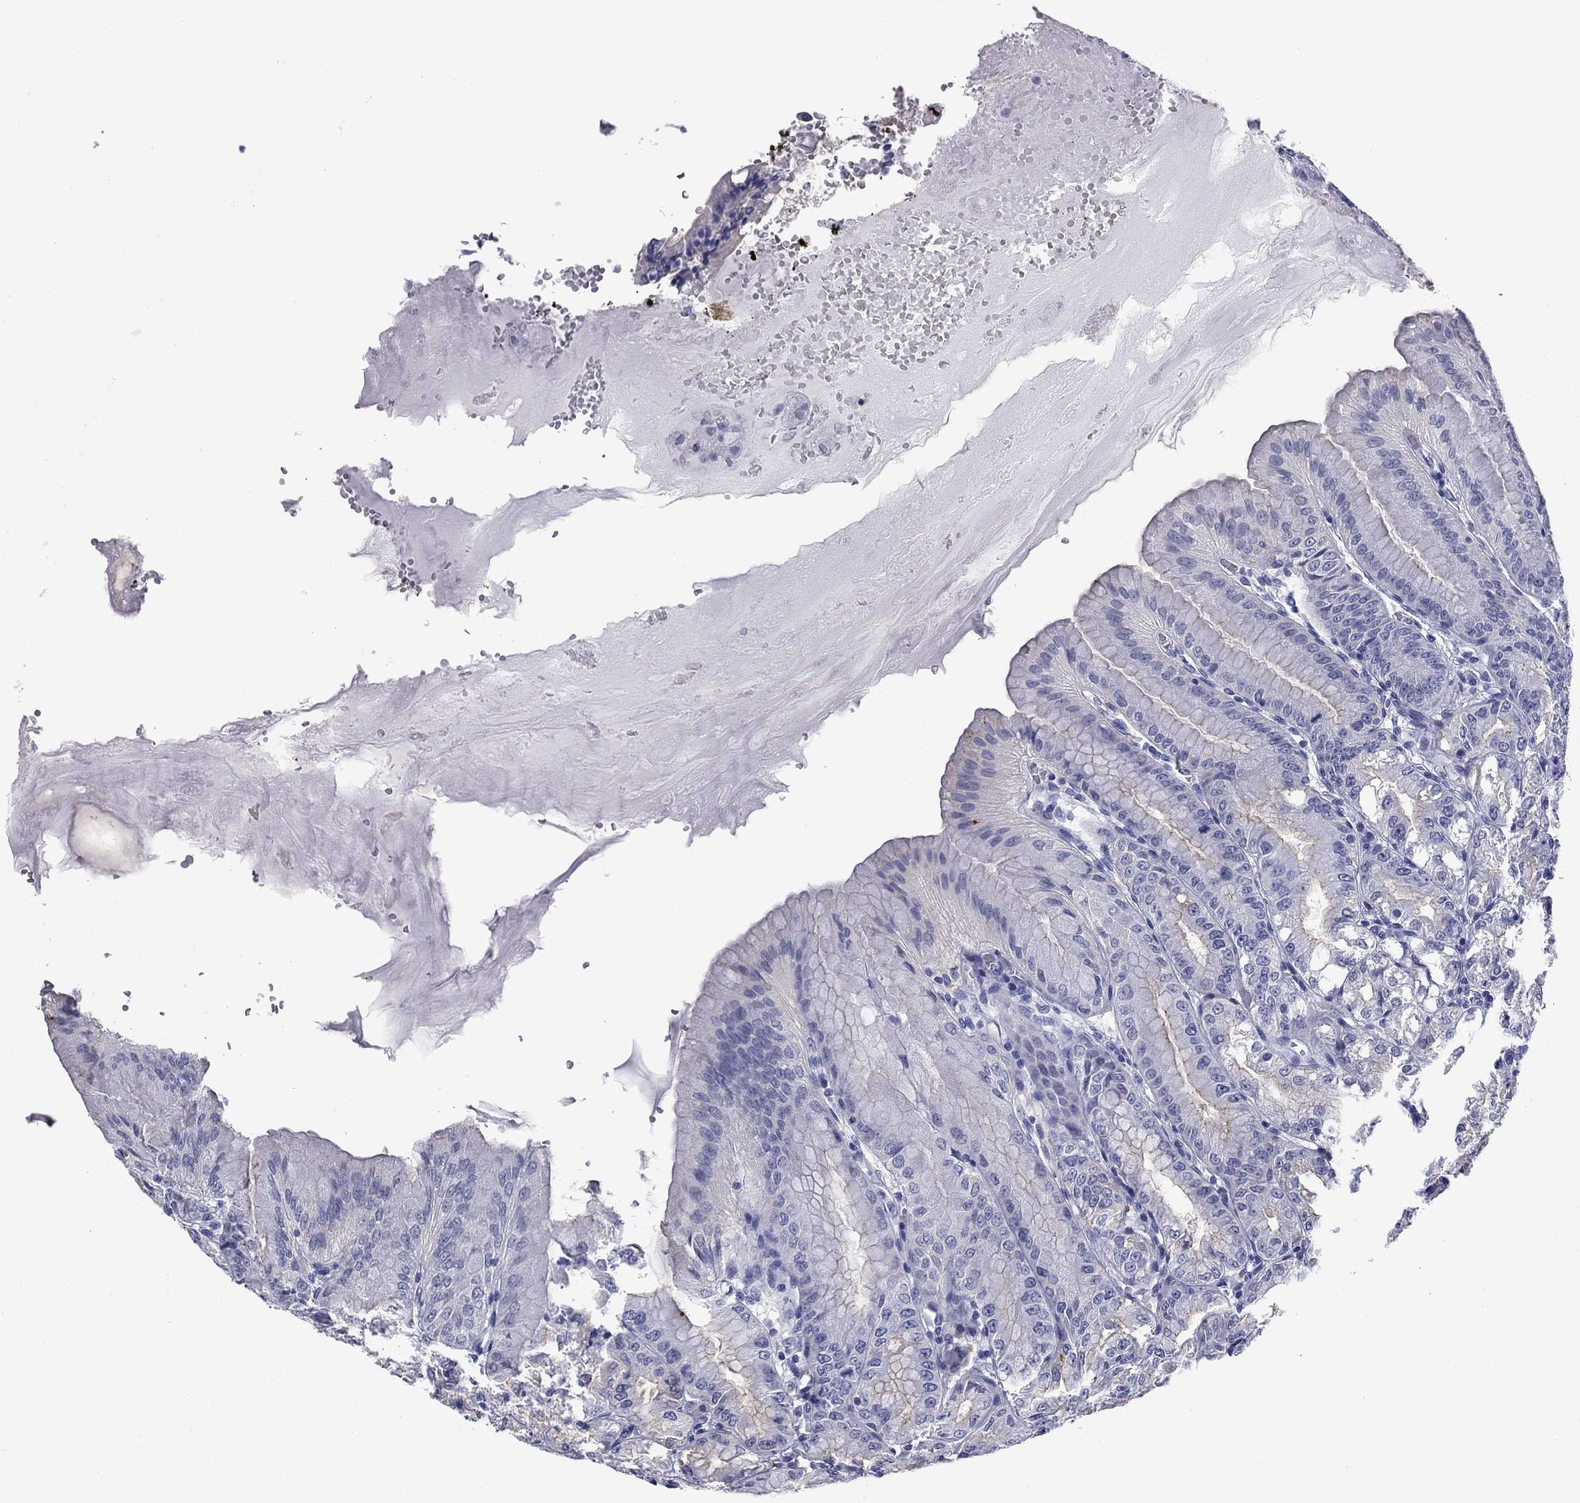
{"staining": {"intensity": "negative", "quantity": "none", "location": "none"}, "tissue": "stomach", "cell_type": "Glandular cells", "image_type": "normal", "snomed": [{"axis": "morphology", "description": "Normal tissue, NOS"}, {"axis": "topography", "description": "Stomach"}], "caption": "DAB immunohistochemical staining of normal human stomach demonstrates no significant positivity in glandular cells.", "gene": "BCL2L14", "patient": {"sex": "male", "age": 71}}